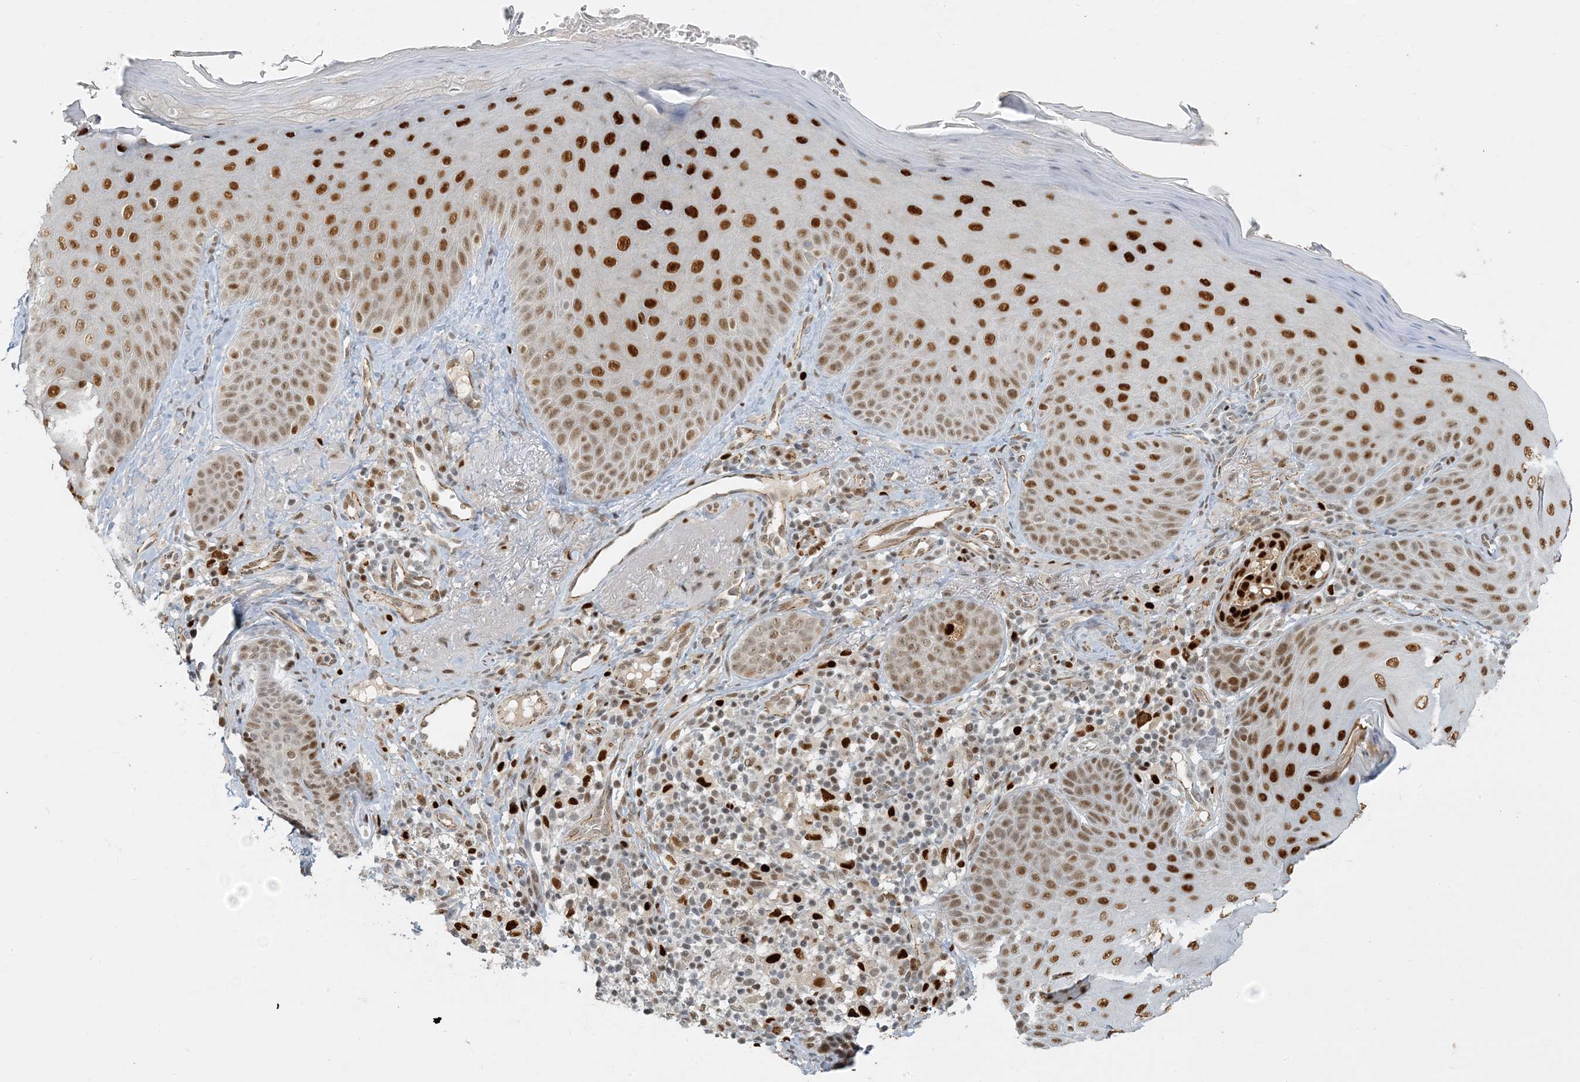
{"staining": {"intensity": "moderate", "quantity": ">75%", "location": "nuclear"}, "tissue": "skin", "cell_type": "Fibroblasts", "image_type": "normal", "snomed": [{"axis": "morphology", "description": "Normal tissue, NOS"}, {"axis": "topography", "description": "Skin"}], "caption": "A high-resolution micrograph shows immunohistochemistry staining of normal skin, which reveals moderate nuclear positivity in about >75% of fibroblasts.", "gene": "AK9", "patient": {"sex": "male", "age": 57}}